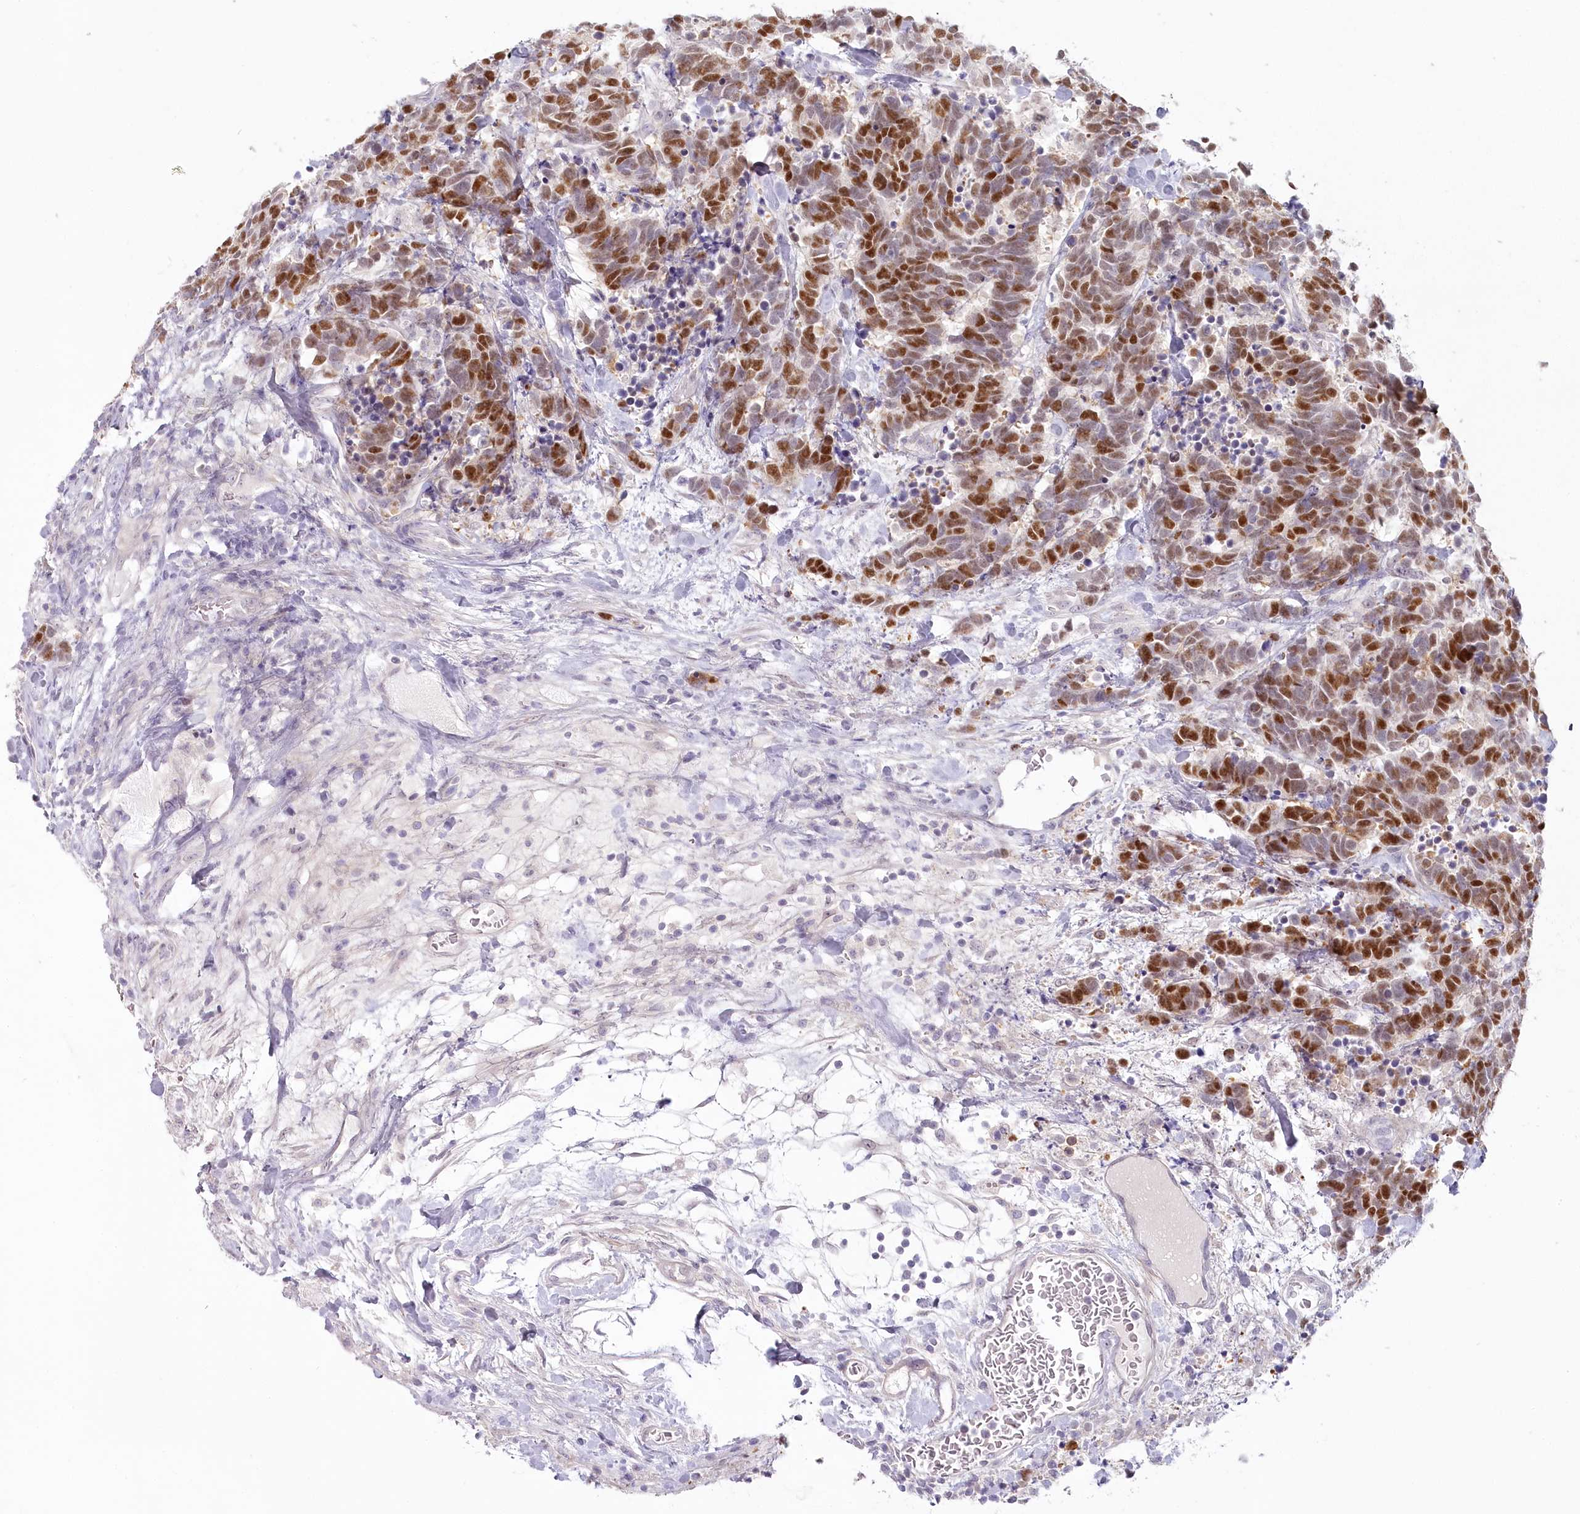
{"staining": {"intensity": "strong", "quantity": ">75%", "location": "nuclear"}, "tissue": "carcinoid", "cell_type": "Tumor cells", "image_type": "cancer", "snomed": [{"axis": "morphology", "description": "Carcinoma, NOS"}, {"axis": "morphology", "description": "Carcinoid, malignant, NOS"}, {"axis": "topography", "description": "Urinary bladder"}], "caption": "A histopathology image showing strong nuclear staining in about >75% of tumor cells in malignant carcinoid, as visualized by brown immunohistochemical staining.", "gene": "USP11", "patient": {"sex": "male", "age": 57}}